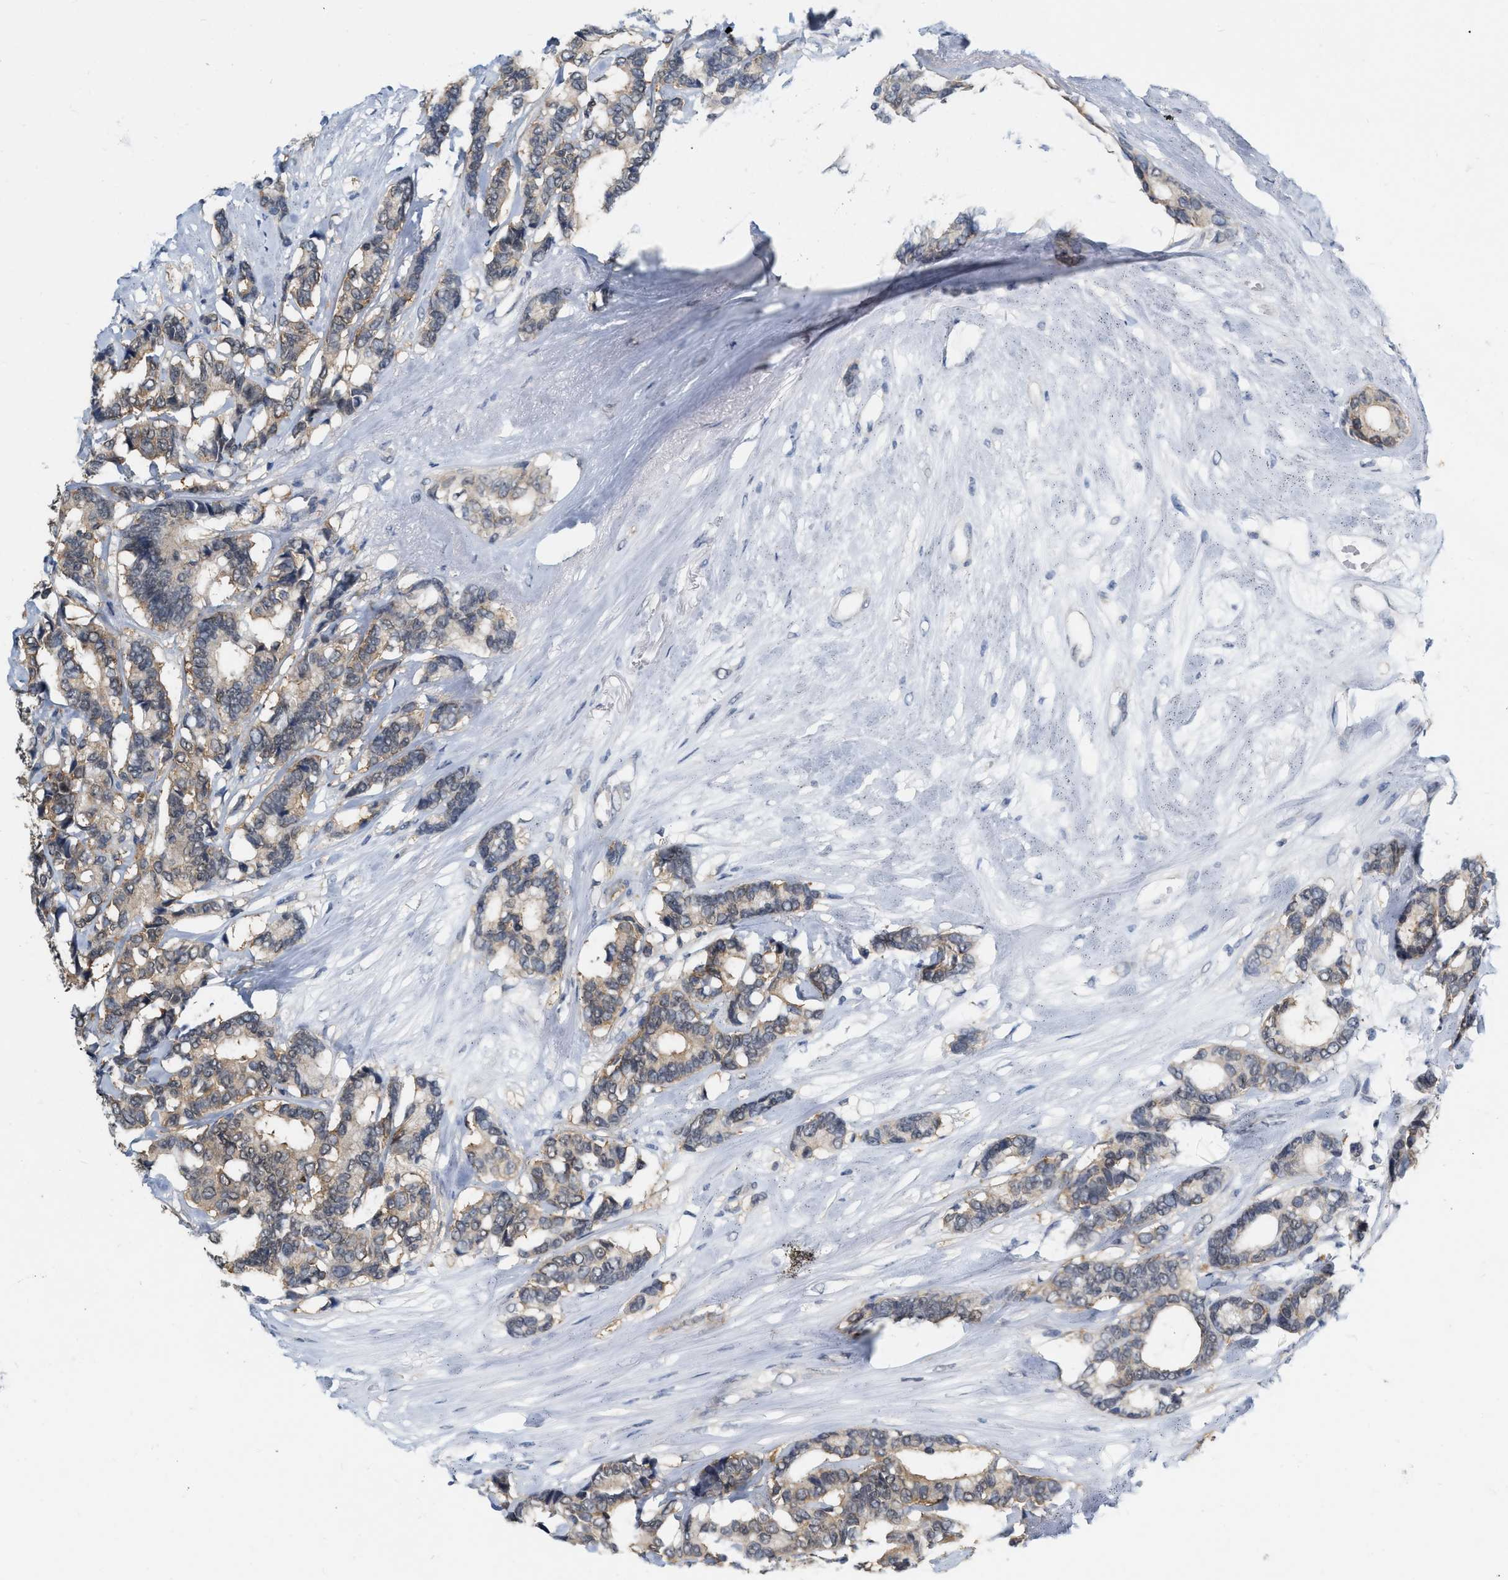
{"staining": {"intensity": "moderate", "quantity": ">75%", "location": "cytoplasmic/membranous"}, "tissue": "breast cancer", "cell_type": "Tumor cells", "image_type": "cancer", "snomed": [{"axis": "morphology", "description": "Duct carcinoma"}, {"axis": "topography", "description": "Breast"}], "caption": "IHC histopathology image of human invasive ductal carcinoma (breast) stained for a protein (brown), which displays medium levels of moderate cytoplasmic/membranous staining in approximately >75% of tumor cells.", "gene": "RUVBL1", "patient": {"sex": "female", "age": 87}}